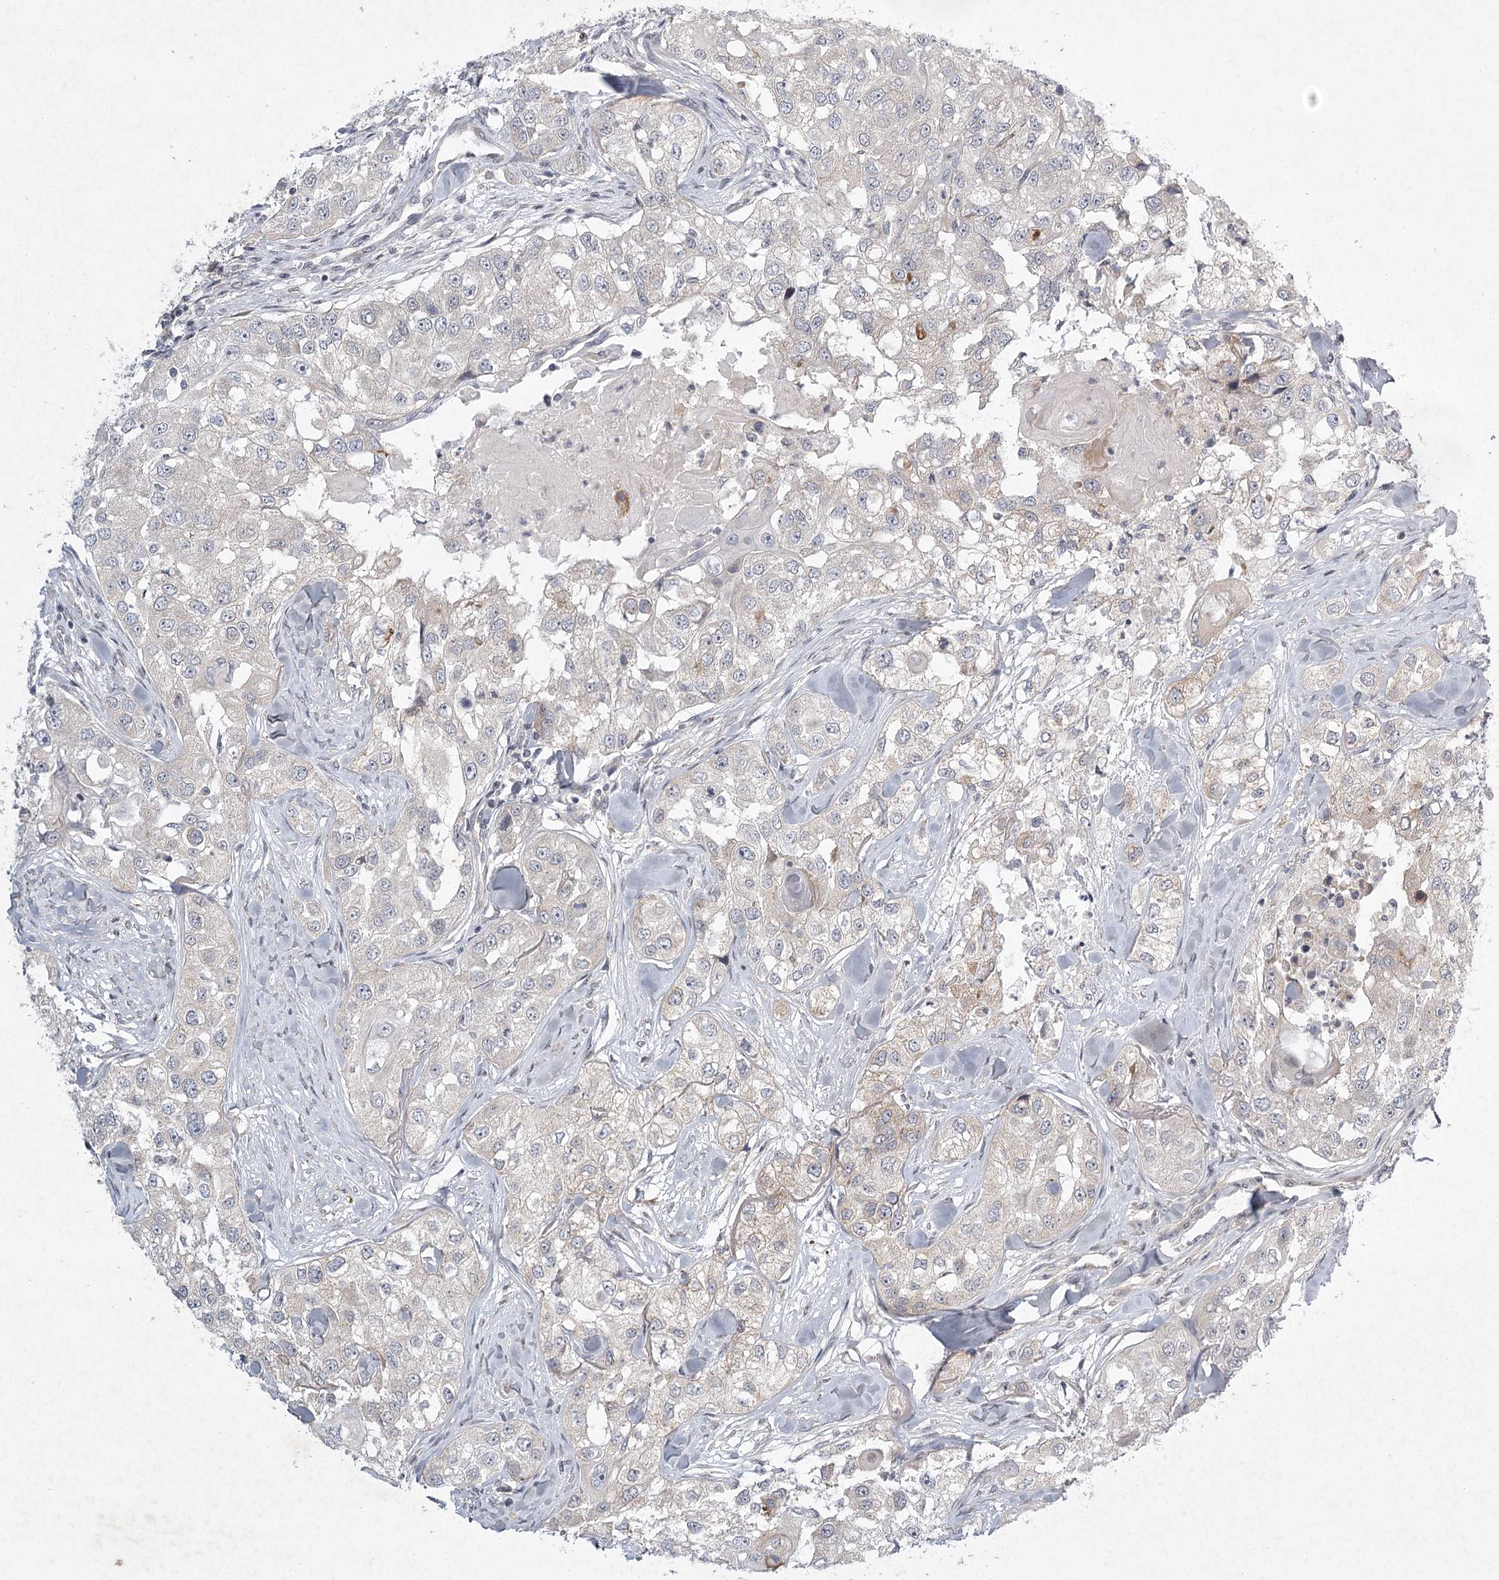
{"staining": {"intensity": "weak", "quantity": "<25%", "location": "cytoplasmic/membranous"}, "tissue": "head and neck cancer", "cell_type": "Tumor cells", "image_type": "cancer", "snomed": [{"axis": "morphology", "description": "Normal tissue, NOS"}, {"axis": "morphology", "description": "Squamous cell carcinoma, NOS"}, {"axis": "topography", "description": "Skeletal muscle"}, {"axis": "topography", "description": "Head-Neck"}], "caption": "Head and neck cancer (squamous cell carcinoma) was stained to show a protein in brown. There is no significant positivity in tumor cells.", "gene": "MEPE", "patient": {"sex": "male", "age": 51}}